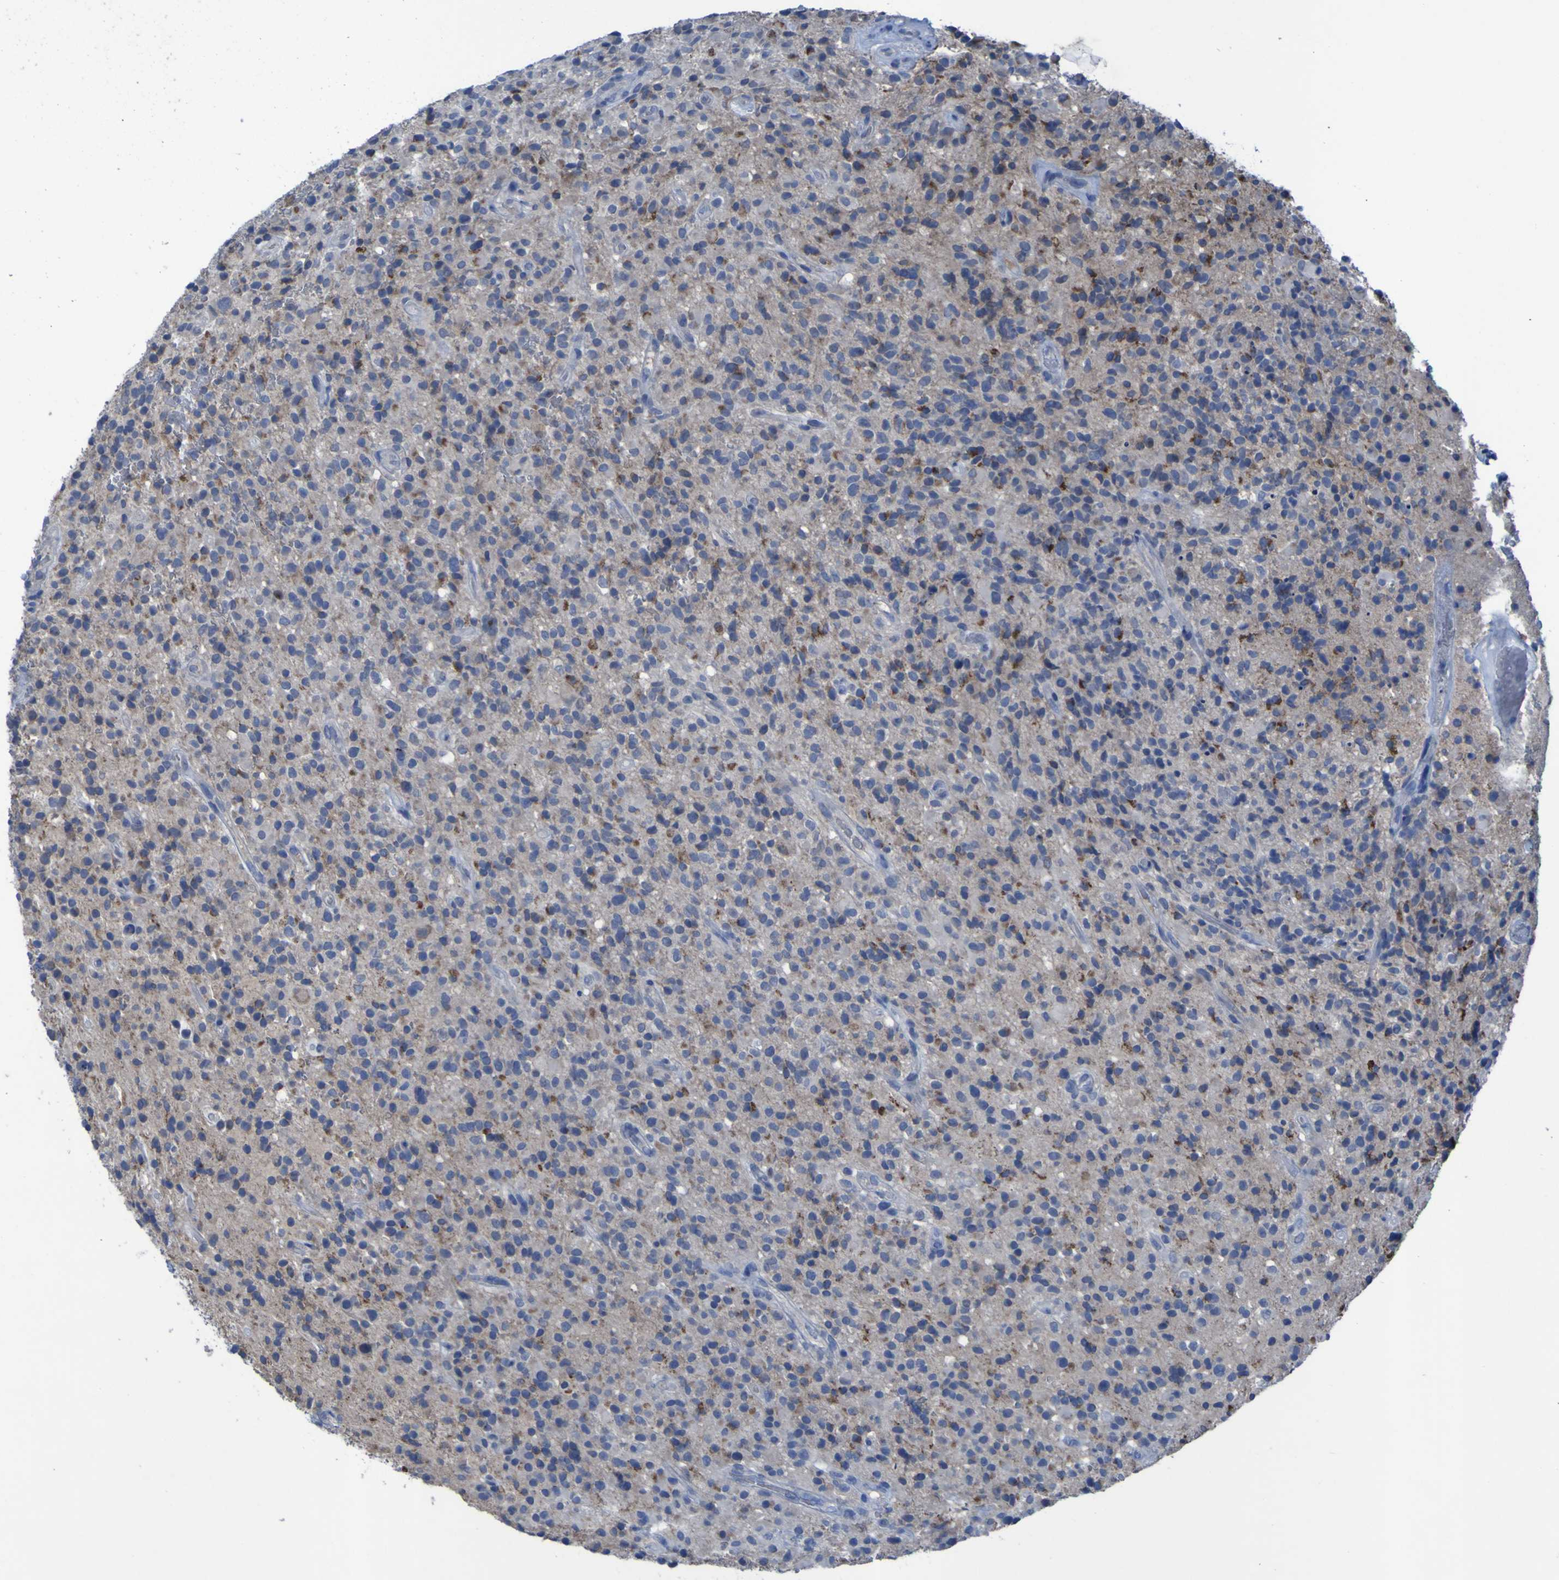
{"staining": {"intensity": "weak", "quantity": "<25%", "location": "cytoplasmic/membranous"}, "tissue": "glioma", "cell_type": "Tumor cells", "image_type": "cancer", "snomed": [{"axis": "morphology", "description": "Glioma, malignant, High grade"}, {"axis": "topography", "description": "Brain"}], "caption": "Immunohistochemistry image of neoplastic tissue: human malignant glioma (high-grade) stained with DAB demonstrates no significant protein positivity in tumor cells. (DAB IHC with hematoxylin counter stain).", "gene": "SGK2", "patient": {"sex": "male", "age": 71}}